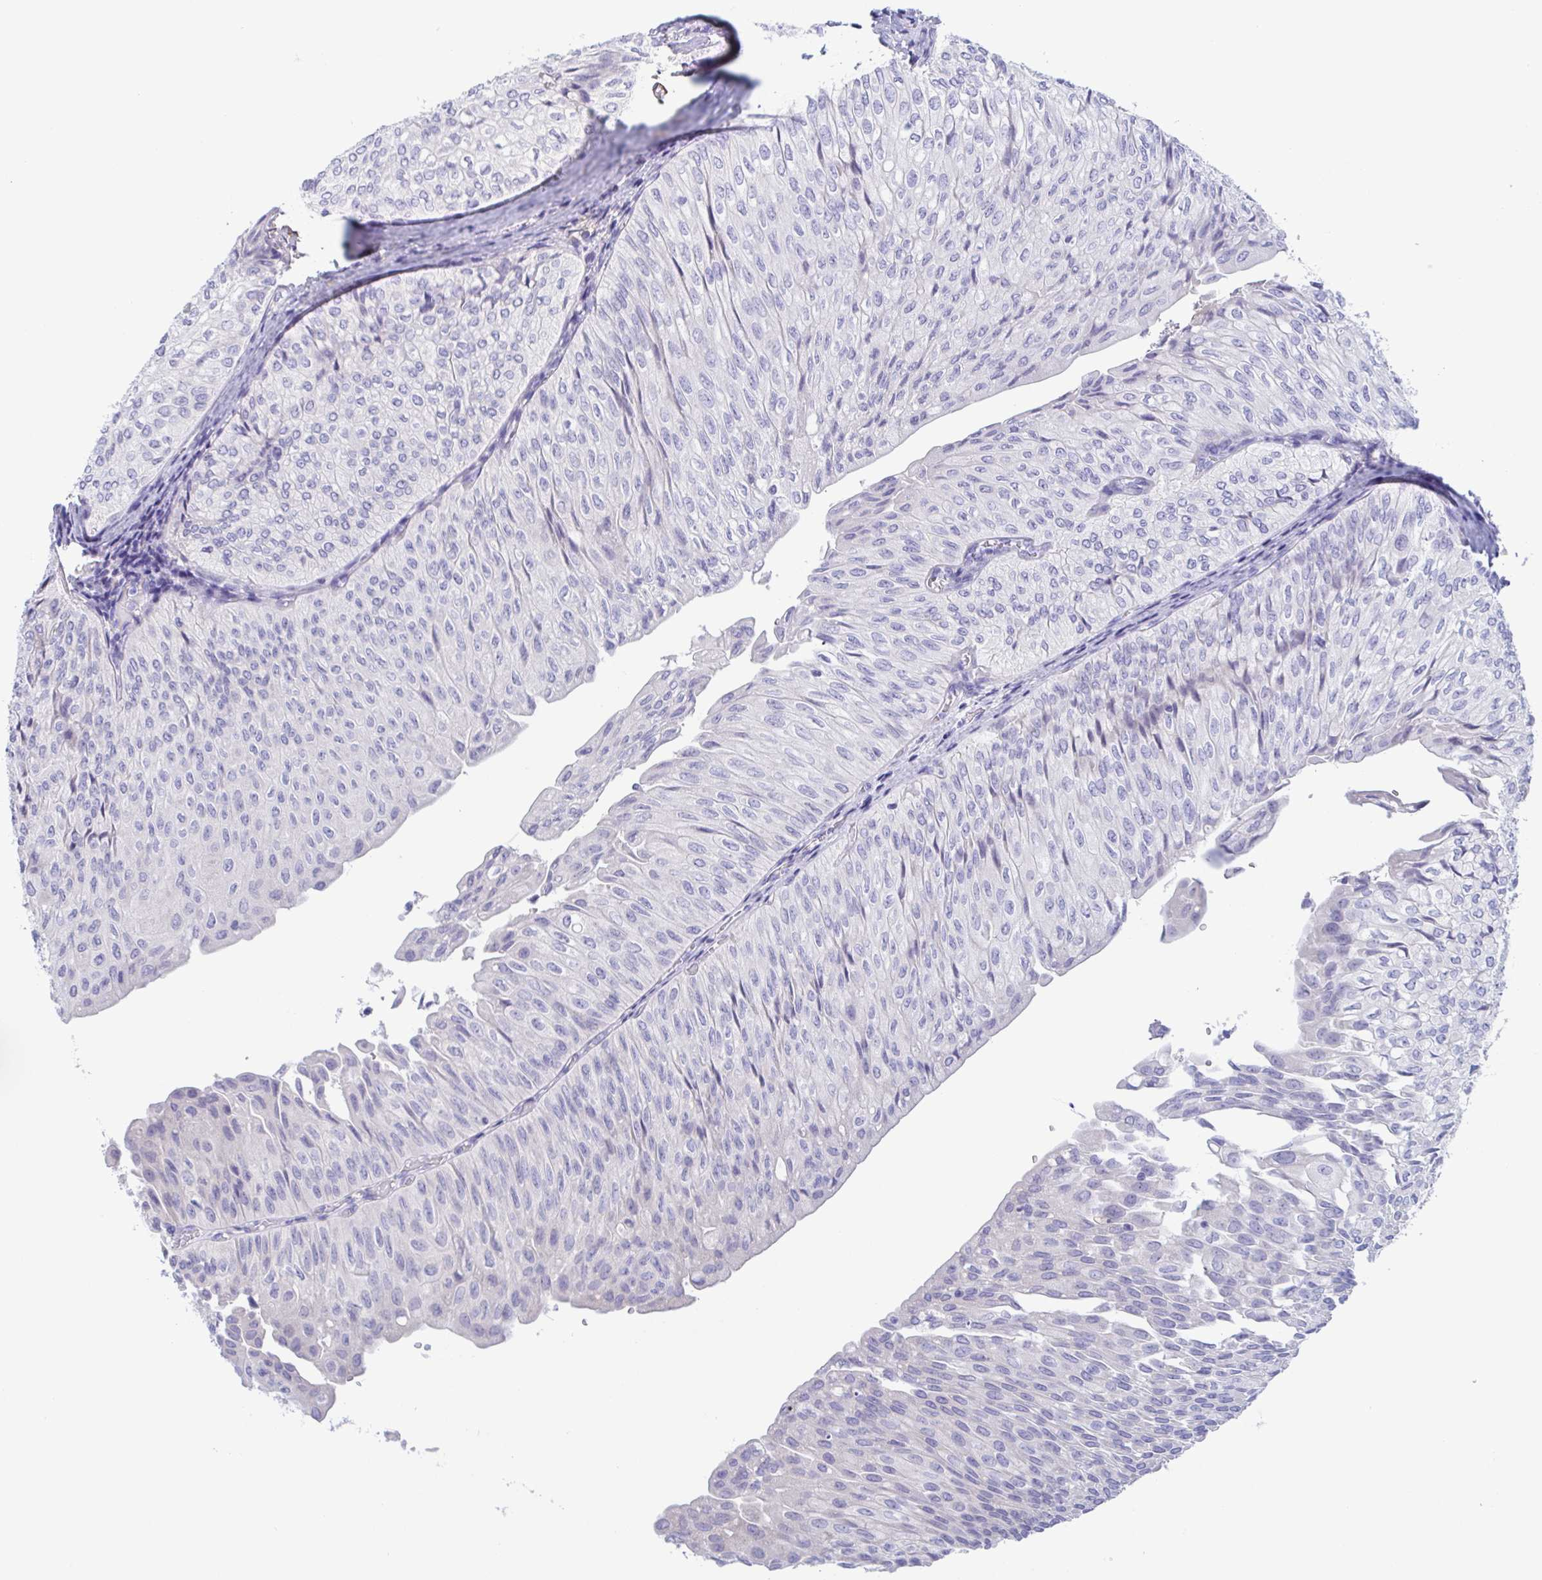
{"staining": {"intensity": "negative", "quantity": "none", "location": "none"}, "tissue": "urothelial cancer", "cell_type": "Tumor cells", "image_type": "cancer", "snomed": [{"axis": "morphology", "description": "Urothelial carcinoma, NOS"}, {"axis": "topography", "description": "Urinary bladder"}], "caption": "Immunohistochemistry (IHC) of human transitional cell carcinoma reveals no staining in tumor cells. The staining was performed using DAB to visualize the protein expression in brown, while the nuclei were stained in blue with hematoxylin (Magnification: 20x).", "gene": "TREH", "patient": {"sex": "male", "age": 62}}